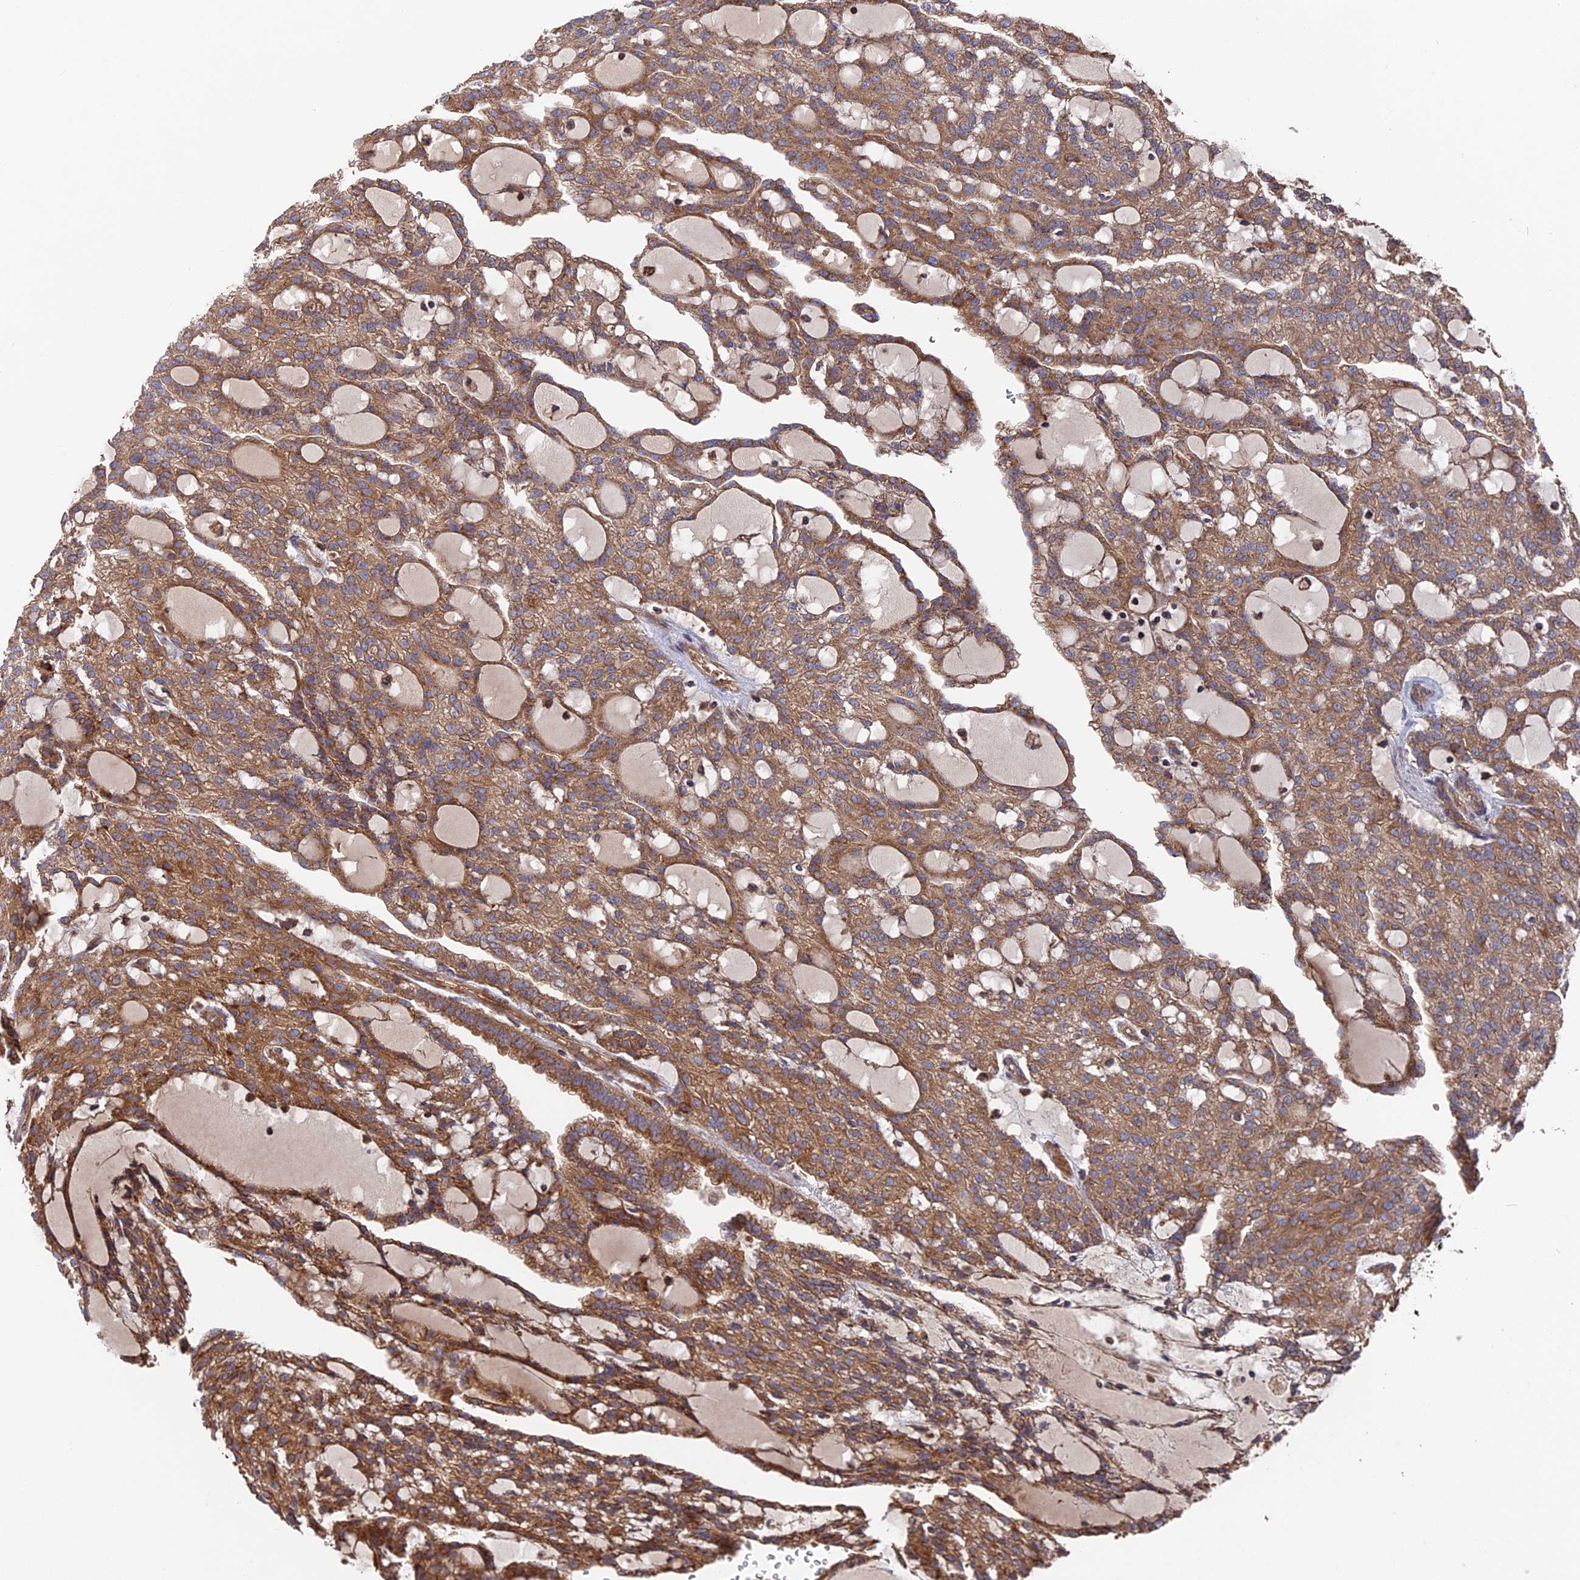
{"staining": {"intensity": "moderate", "quantity": ">75%", "location": "cytoplasmic/membranous"}, "tissue": "renal cancer", "cell_type": "Tumor cells", "image_type": "cancer", "snomed": [{"axis": "morphology", "description": "Adenocarcinoma, NOS"}, {"axis": "topography", "description": "Kidney"}], "caption": "DAB (3,3'-diaminobenzidine) immunohistochemical staining of human renal cancer (adenocarcinoma) exhibits moderate cytoplasmic/membranous protein expression in approximately >75% of tumor cells. (Brightfield microscopy of DAB IHC at high magnification).", "gene": "TELO2", "patient": {"sex": "male", "age": 63}}